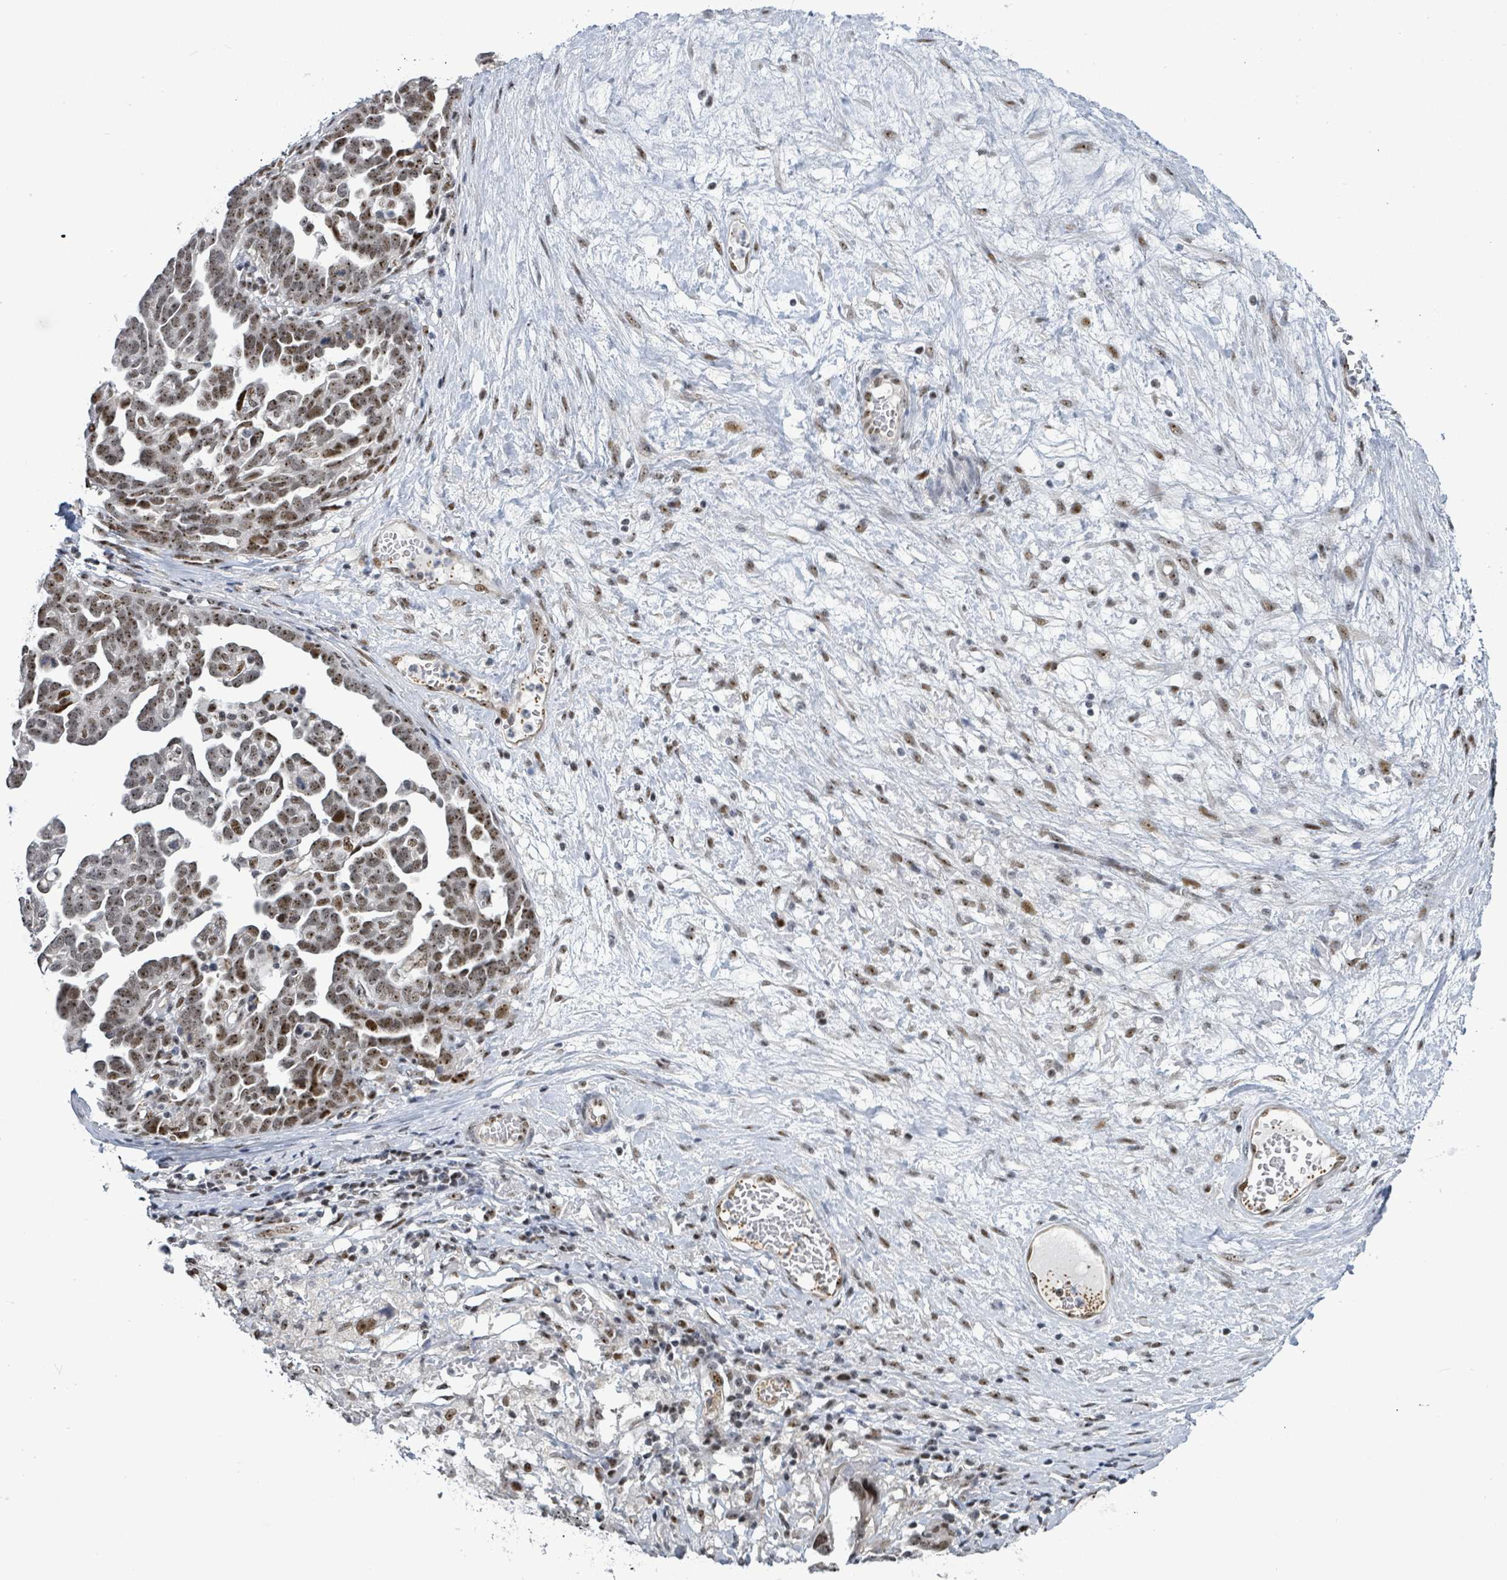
{"staining": {"intensity": "moderate", "quantity": ">75%", "location": "nuclear"}, "tissue": "ovarian cancer", "cell_type": "Tumor cells", "image_type": "cancer", "snomed": [{"axis": "morphology", "description": "Cystadenocarcinoma, serous, NOS"}, {"axis": "topography", "description": "Ovary"}], "caption": "A photomicrograph of human serous cystadenocarcinoma (ovarian) stained for a protein reveals moderate nuclear brown staining in tumor cells. Nuclei are stained in blue.", "gene": "RRN3", "patient": {"sex": "female", "age": 54}}